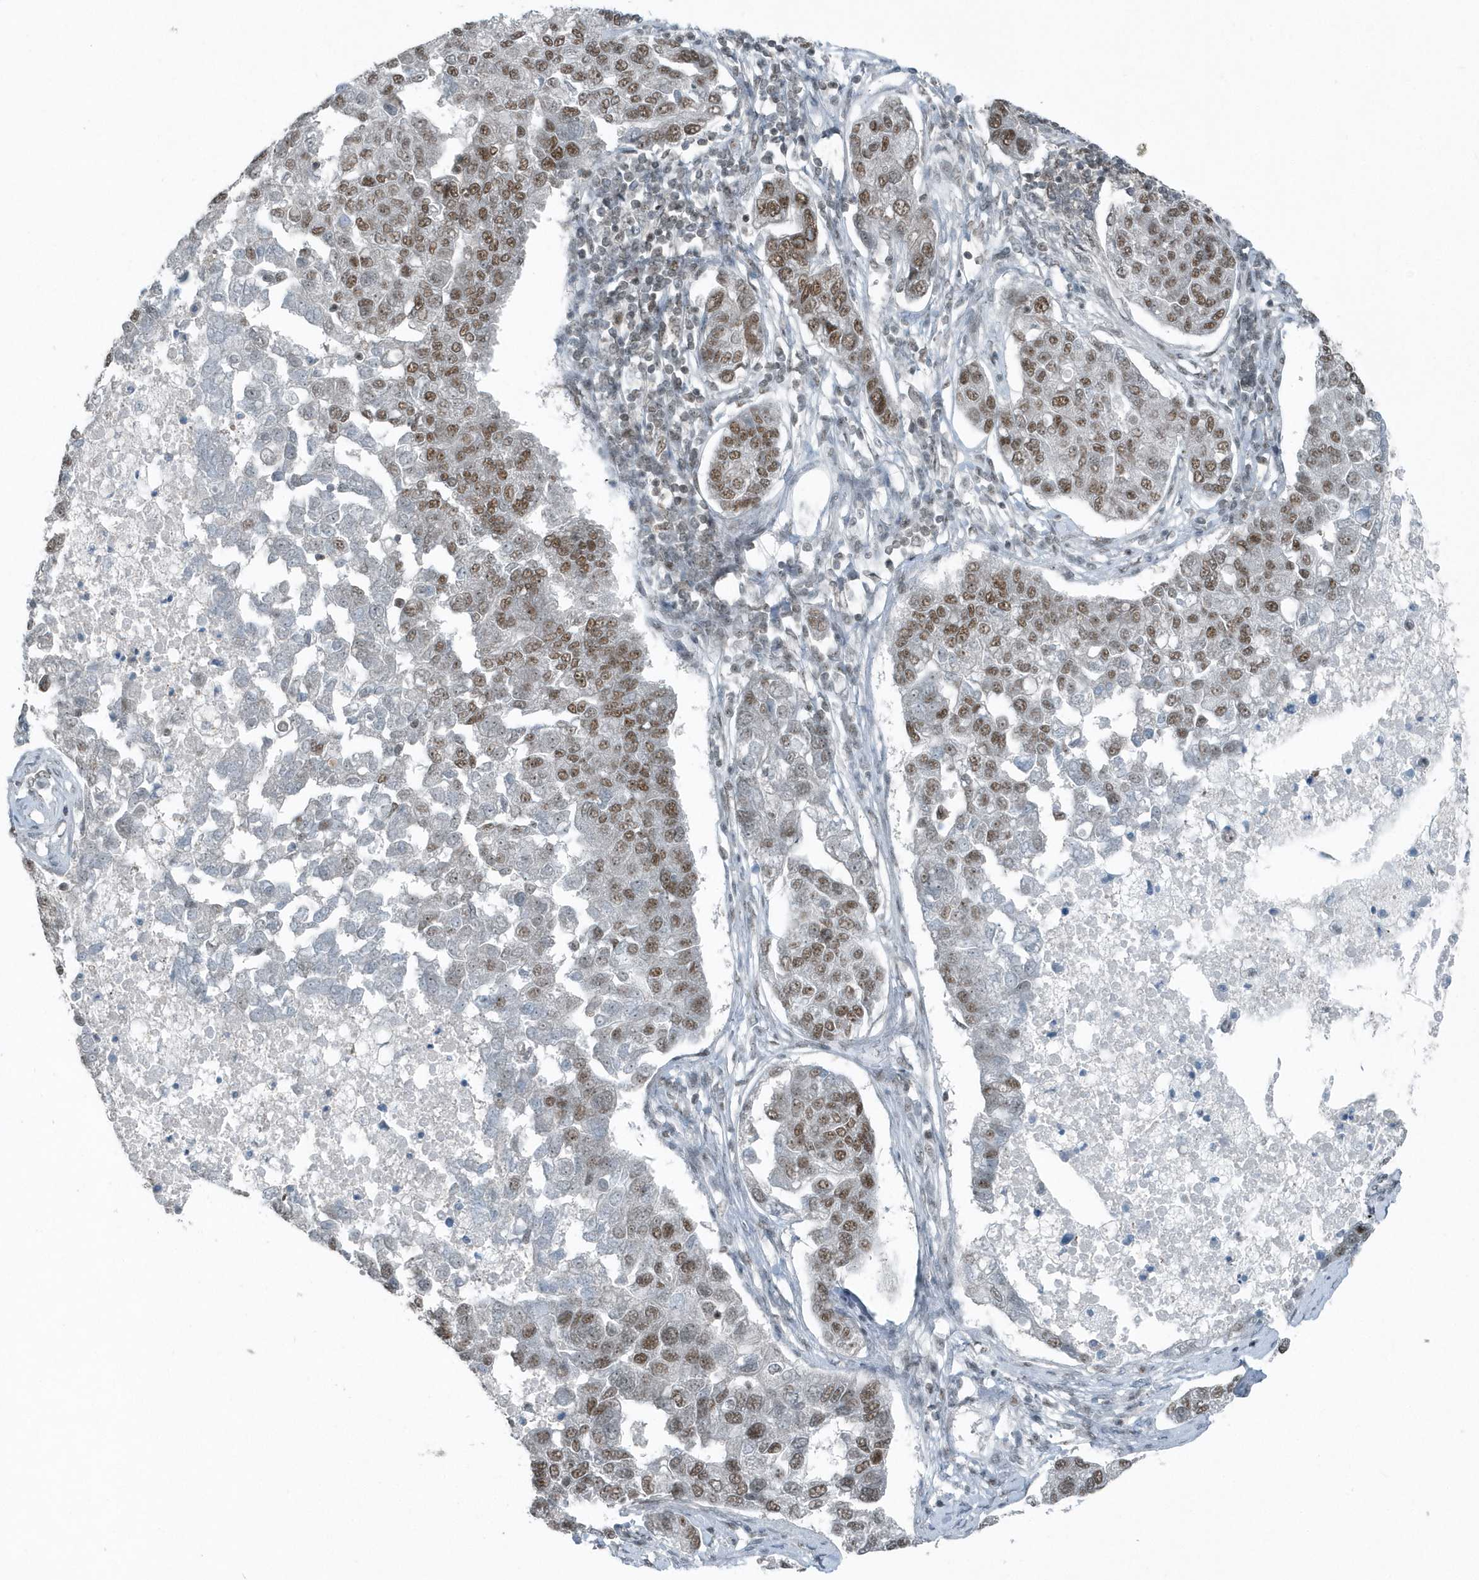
{"staining": {"intensity": "moderate", "quantity": ">75%", "location": "nuclear"}, "tissue": "pancreatic cancer", "cell_type": "Tumor cells", "image_type": "cancer", "snomed": [{"axis": "morphology", "description": "Adenocarcinoma, NOS"}, {"axis": "topography", "description": "Pancreas"}], "caption": "A high-resolution image shows immunohistochemistry (IHC) staining of pancreatic adenocarcinoma, which displays moderate nuclear expression in about >75% of tumor cells.", "gene": "YTHDC1", "patient": {"sex": "female", "age": 61}}